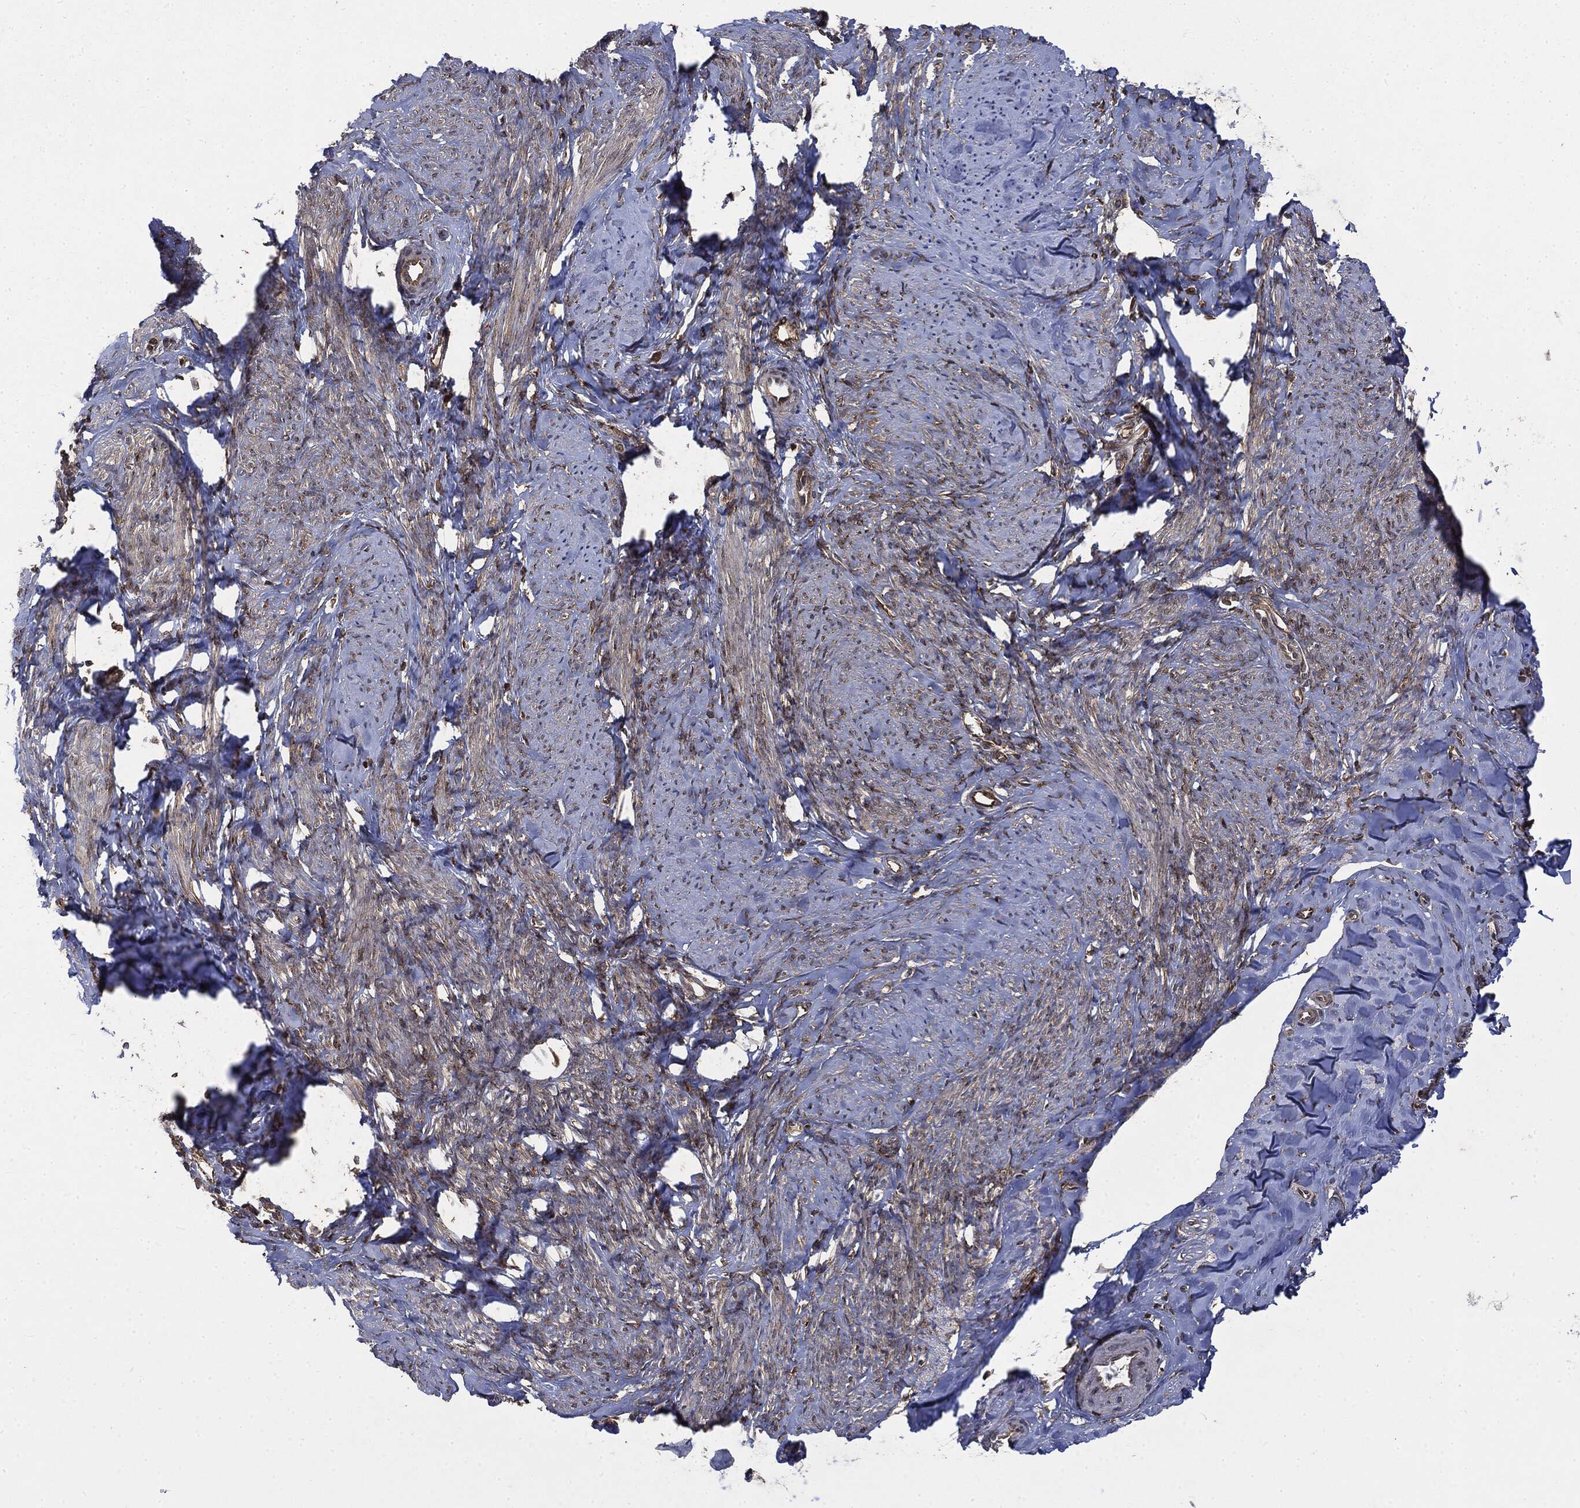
{"staining": {"intensity": "negative", "quantity": "none", "location": "none"}, "tissue": "smooth muscle", "cell_type": "Smooth muscle cells", "image_type": "normal", "snomed": [{"axis": "morphology", "description": "Normal tissue, NOS"}, {"axis": "topography", "description": "Smooth muscle"}], "caption": "This is a image of IHC staining of benign smooth muscle, which shows no positivity in smooth muscle cells. Nuclei are stained in blue.", "gene": "SNX5", "patient": {"sex": "female", "age": 48}}